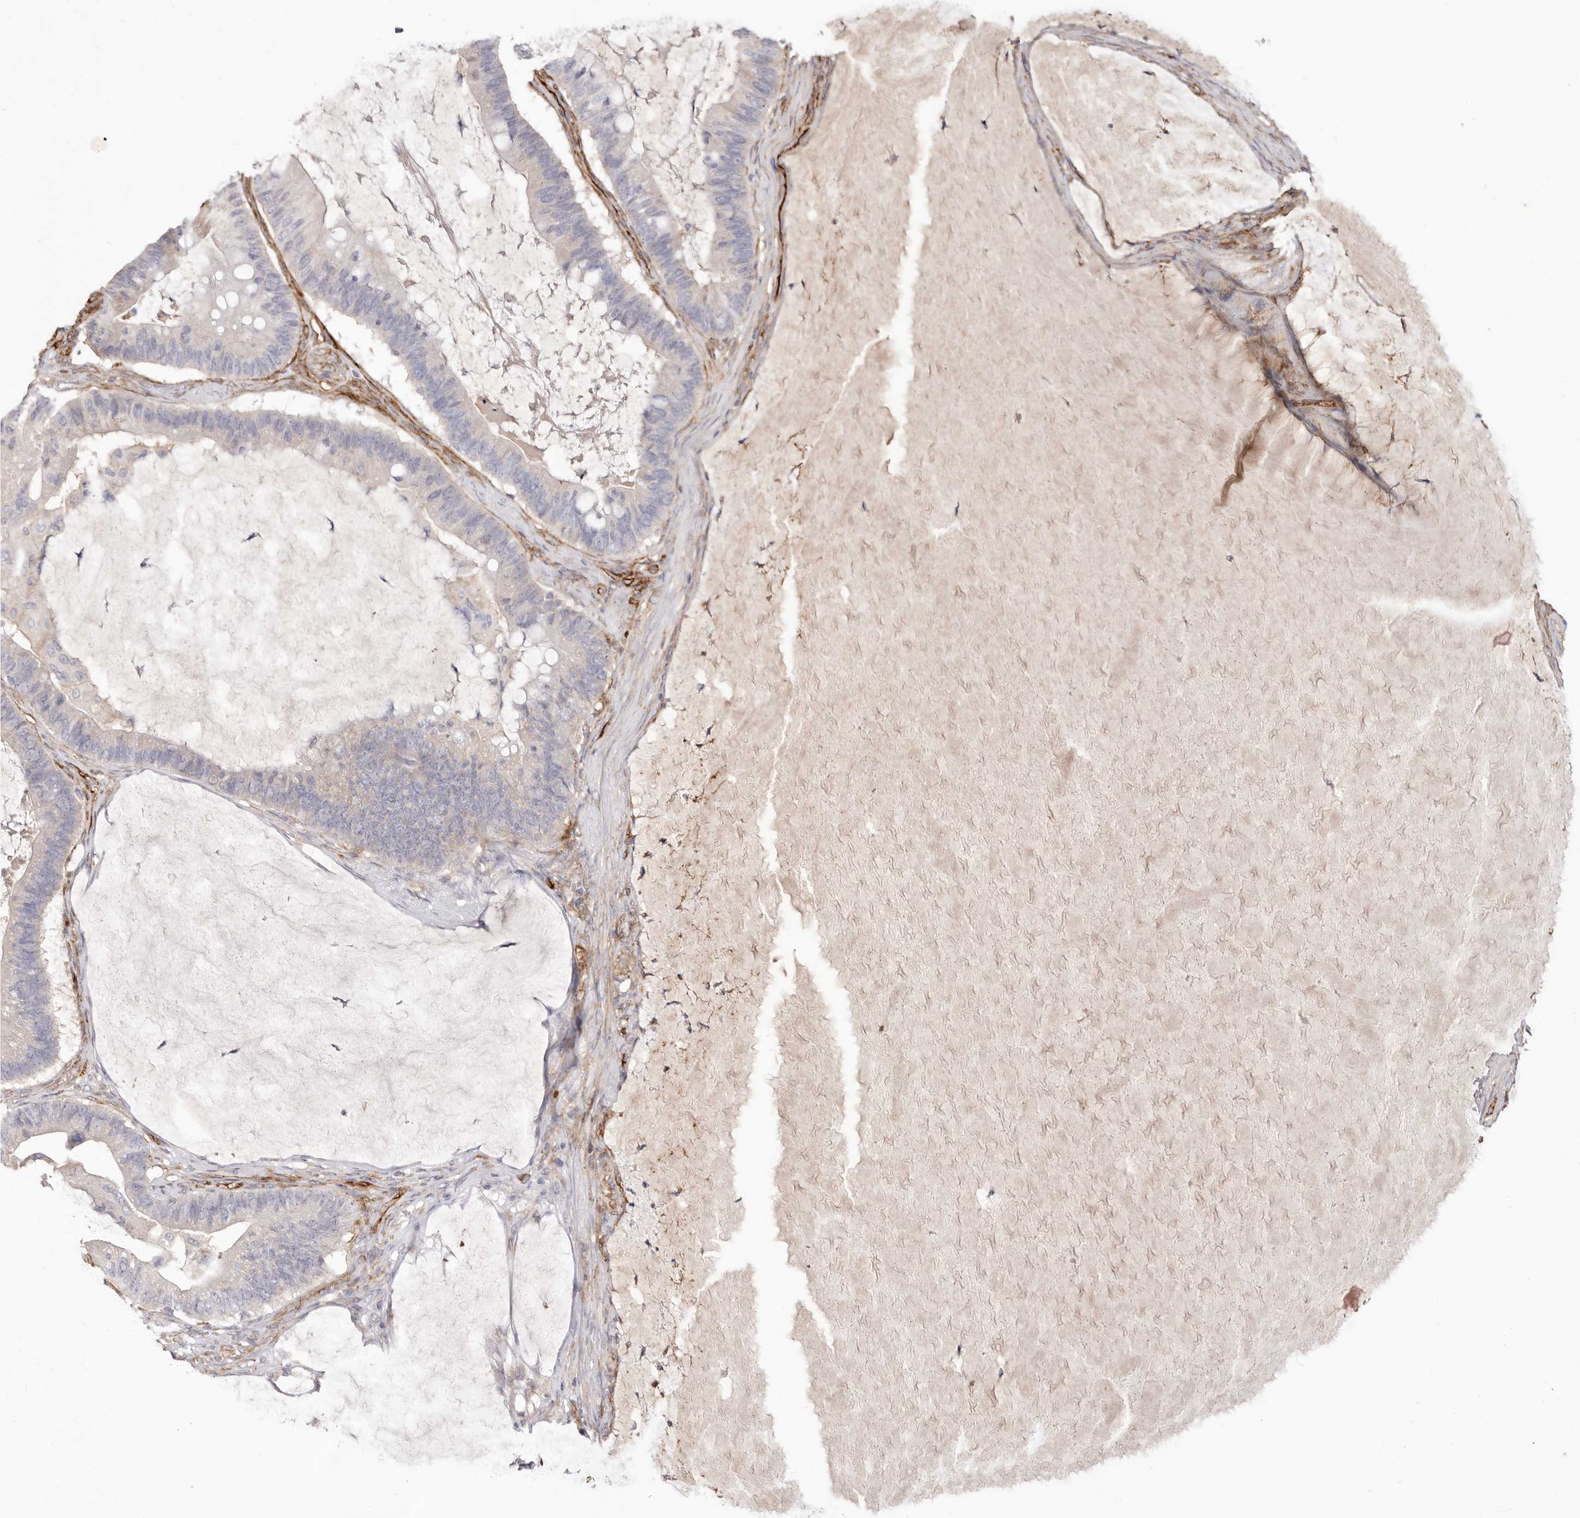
{"staining": {"intensity": "negative", "quantity": "none", "location": "none"}, "tissue": "ovarian cancer", "cell_type": "Tumor cells", "image_type": "cancer", "snomed": [{"axis": "morphology", "description": "Cystadenocarcinoma, mucinous, NOS"}, {"axis": "topography", "description": "Ovary"}], "caption": "Ovarian cancer was stained to show a protein in brown. There is no significant staining in tumor cells.", "gene": "LRRC66", "patient": {"sex": "female", "age": 61}}